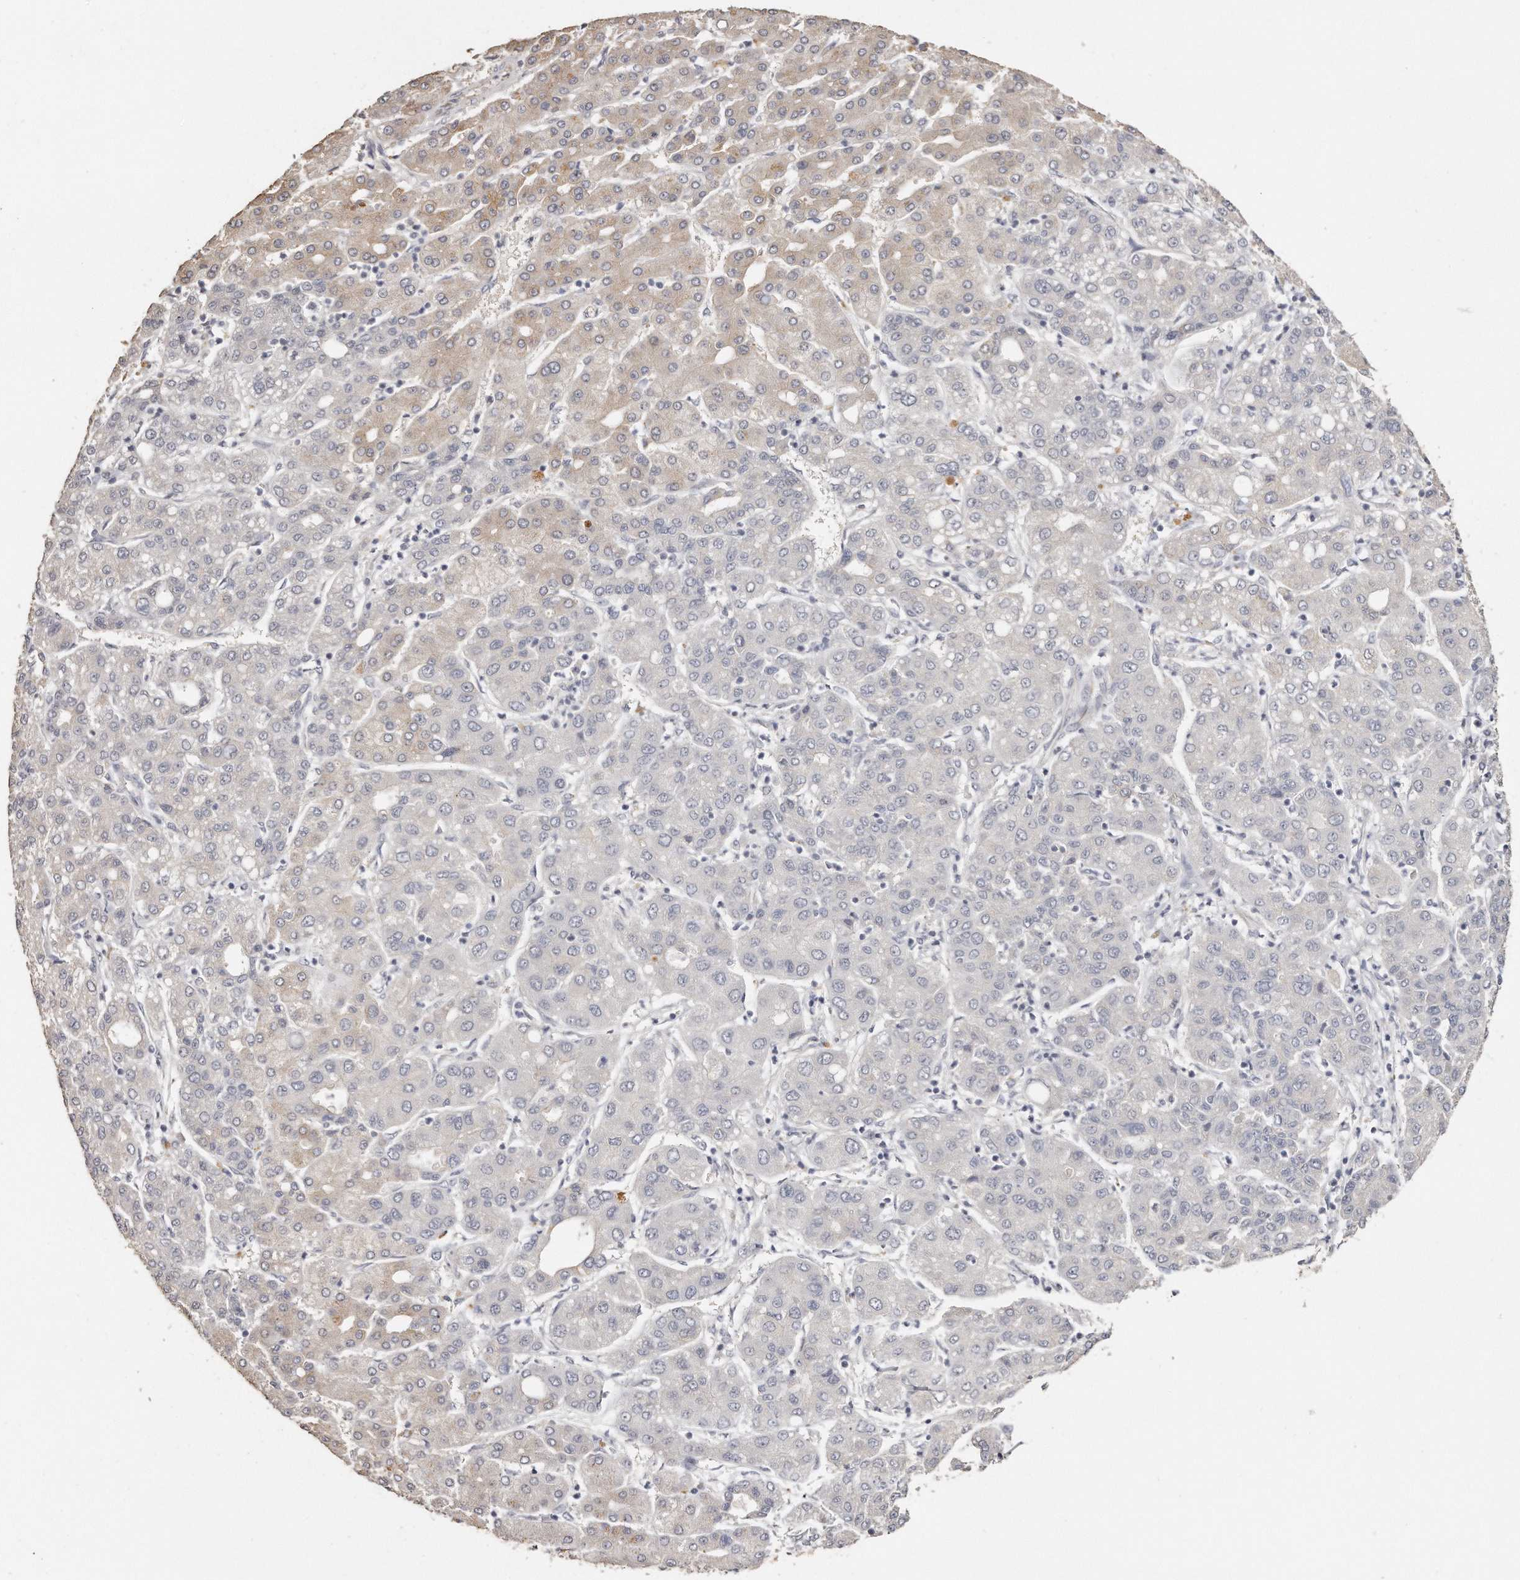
{"staining": {"intensity": "weak", "quantity": "25%-75%", "location": "cytoplasmic/membranous"}, "tissue": "liver cancer", "cell_type": "Tumor cells", "image_type": "cancer", "snomed": [{"axis": "morphology", "description": "Carcinoma, Hepatocellular, NOS"}, {"axis": "topography", "description": "Liver"}], "caption": "Protein staining of liver hepatocellular carcinoma tissue exhibits weak cytoplasmic/membranous positivity in about 25%-75% of tumor cells. (Stains: DAB (3,3'-diaminobenzidine) in brown, nuclei in blue, Microscopy: brightfield microscopy at high magnification).", "gene": "ZYG11A", "patient": {"sex": "male", "age": 65}}